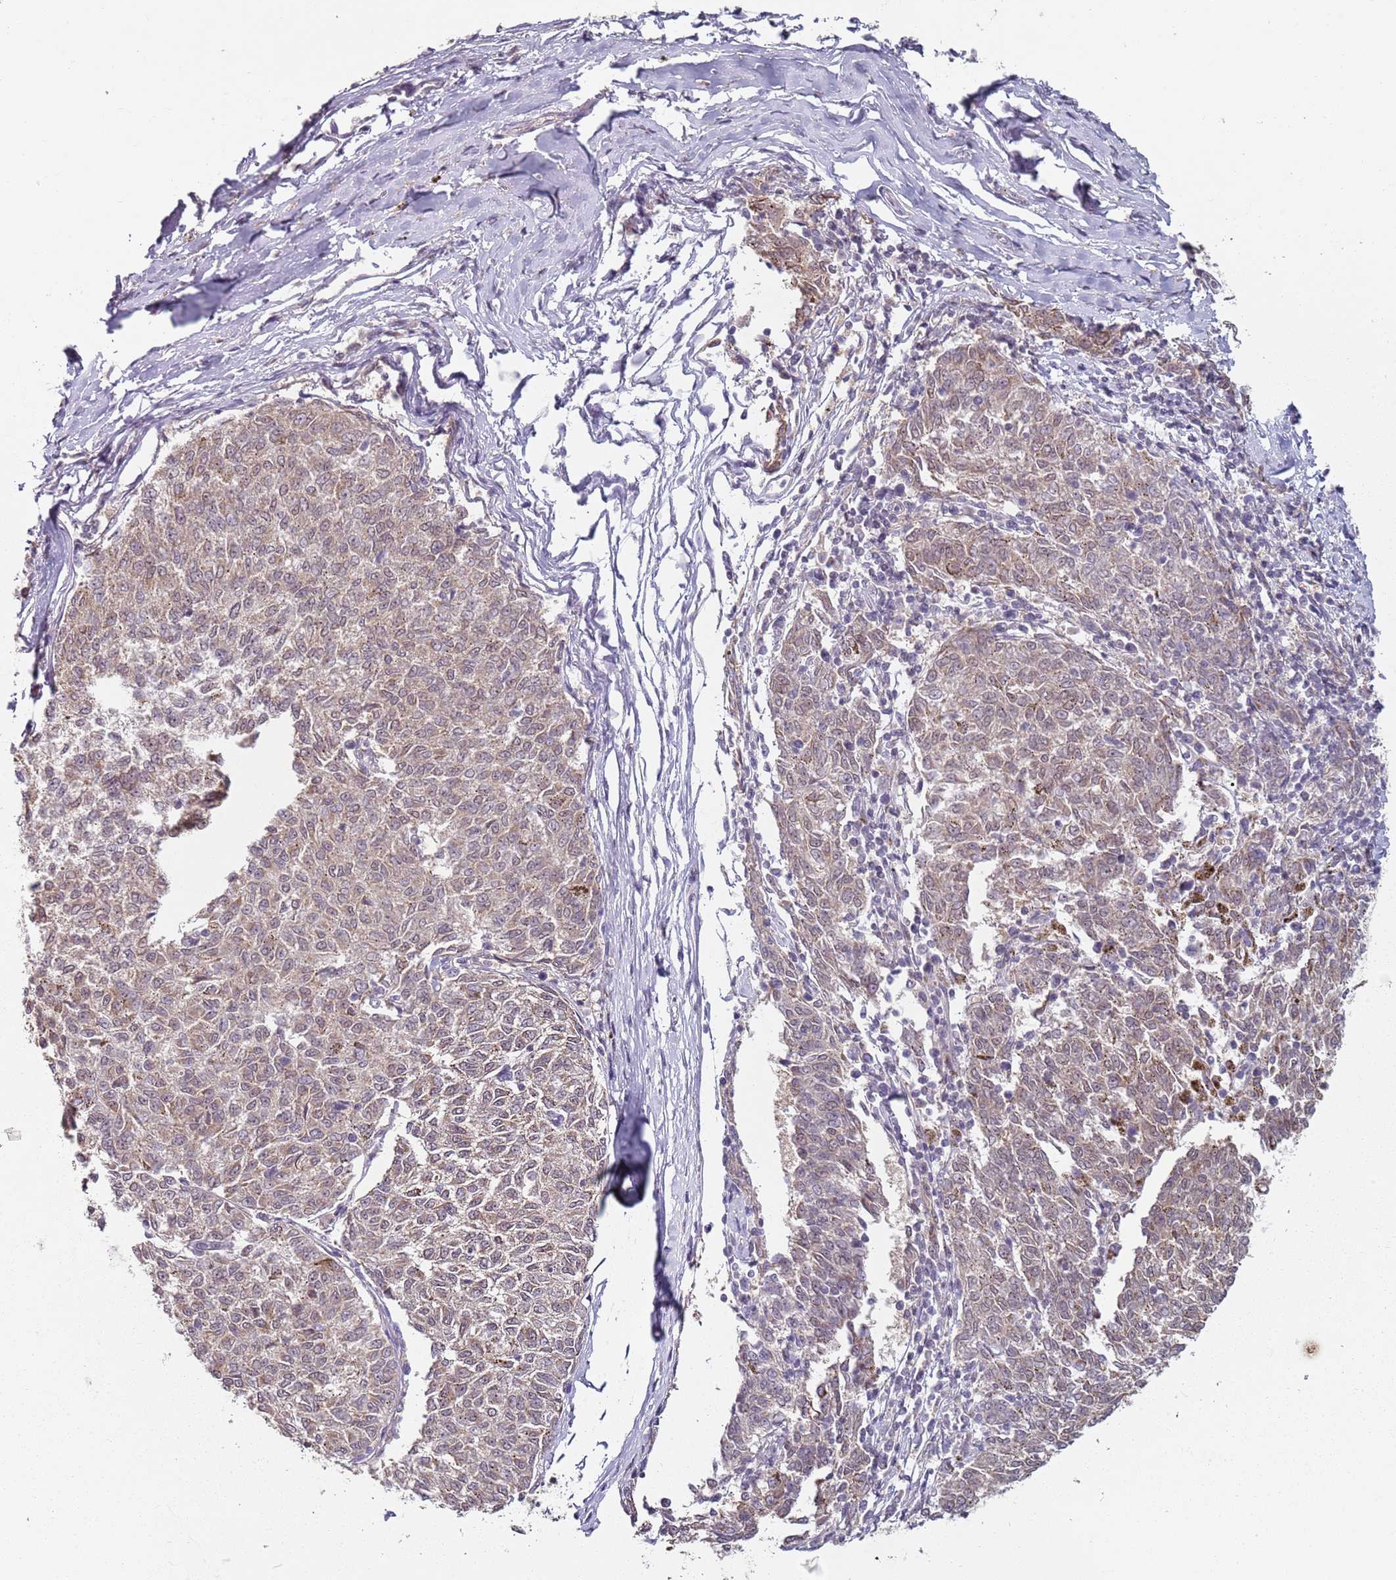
{"staining": {"intensity": "weak", "quantity": ">75%", "location": "cytoplasmic/membranous"}, "tissue": "melanoma", "cell_type": "Tumor cells", "image_type": "cancer", "snomed": [{"axis": "morphology", "description": "Malignant melanoma, NOS"}, {"axis": "topography", "description": "Skin"}], "caption": "This histopathology image reveals immunohistochemistry (IHC) staining of human melanoma, with low weak cytoplasmic/membranous staining in approximately >75% of tumor cells.", "gene": "SMARCAL1", "patient": {"sex": "female", "age": 72}}